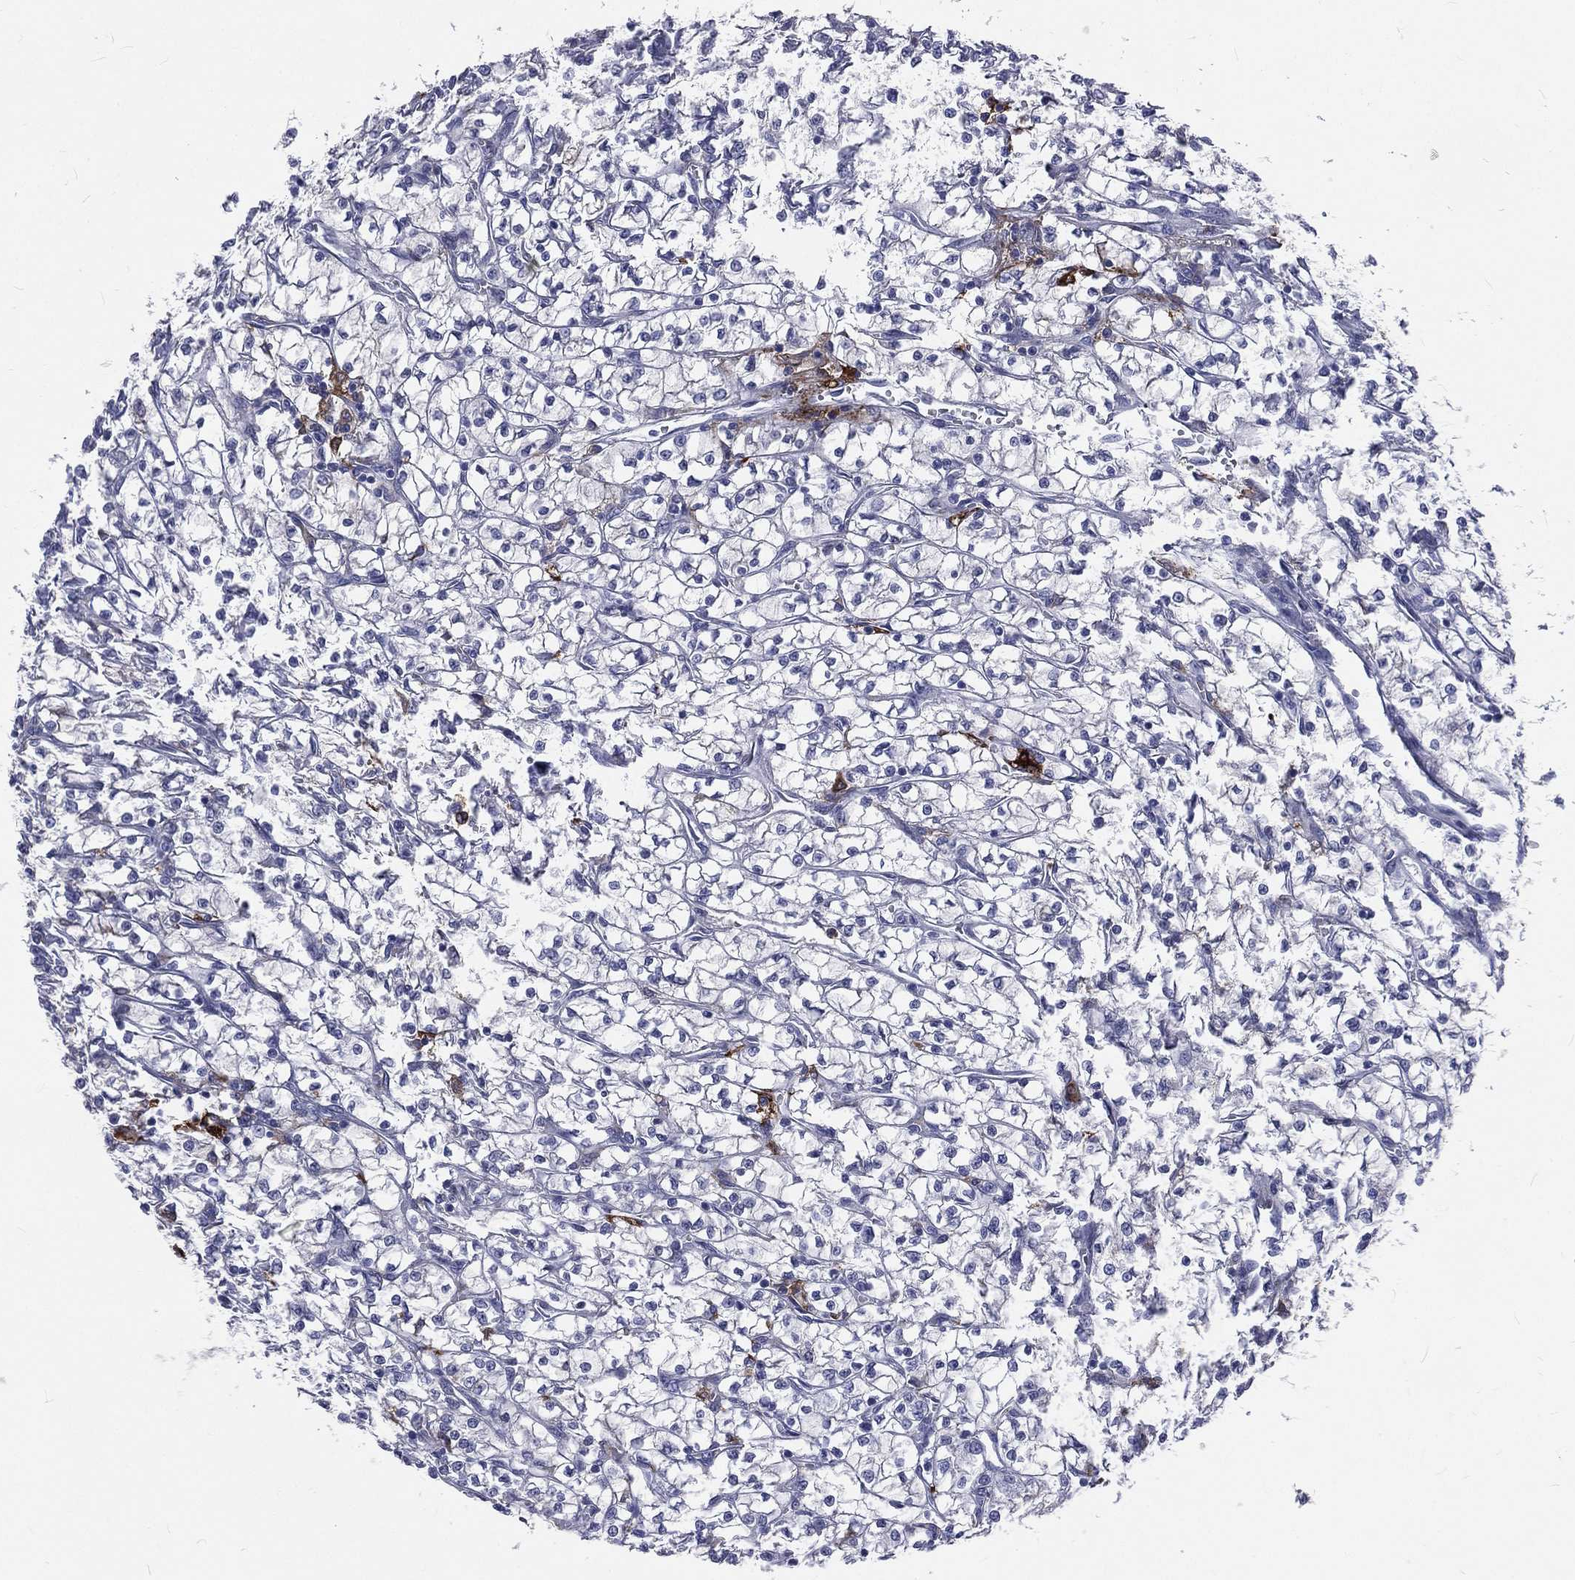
{"staining": {"intensity": "negative", "quantity": "none", "location": "none"}, "tissue": "renal cancer", "cell_type": "Tumor cells", "image_type": "cancer", "snomed": [{"axis": "morphology", "description": "Adenocarcinoma, NOS"}, {"axis": "topography", "description": "Kidney"}], "caption": "Tumor cells show no significant protein staining in renal adenocarcinoma. (Brightfield microscopy of DAB (3,3'-diaminobenzidine) immunohistochemistry at high magnification).", "gene": "BASP1", "patient": {"sex": "female", "age": 64}}